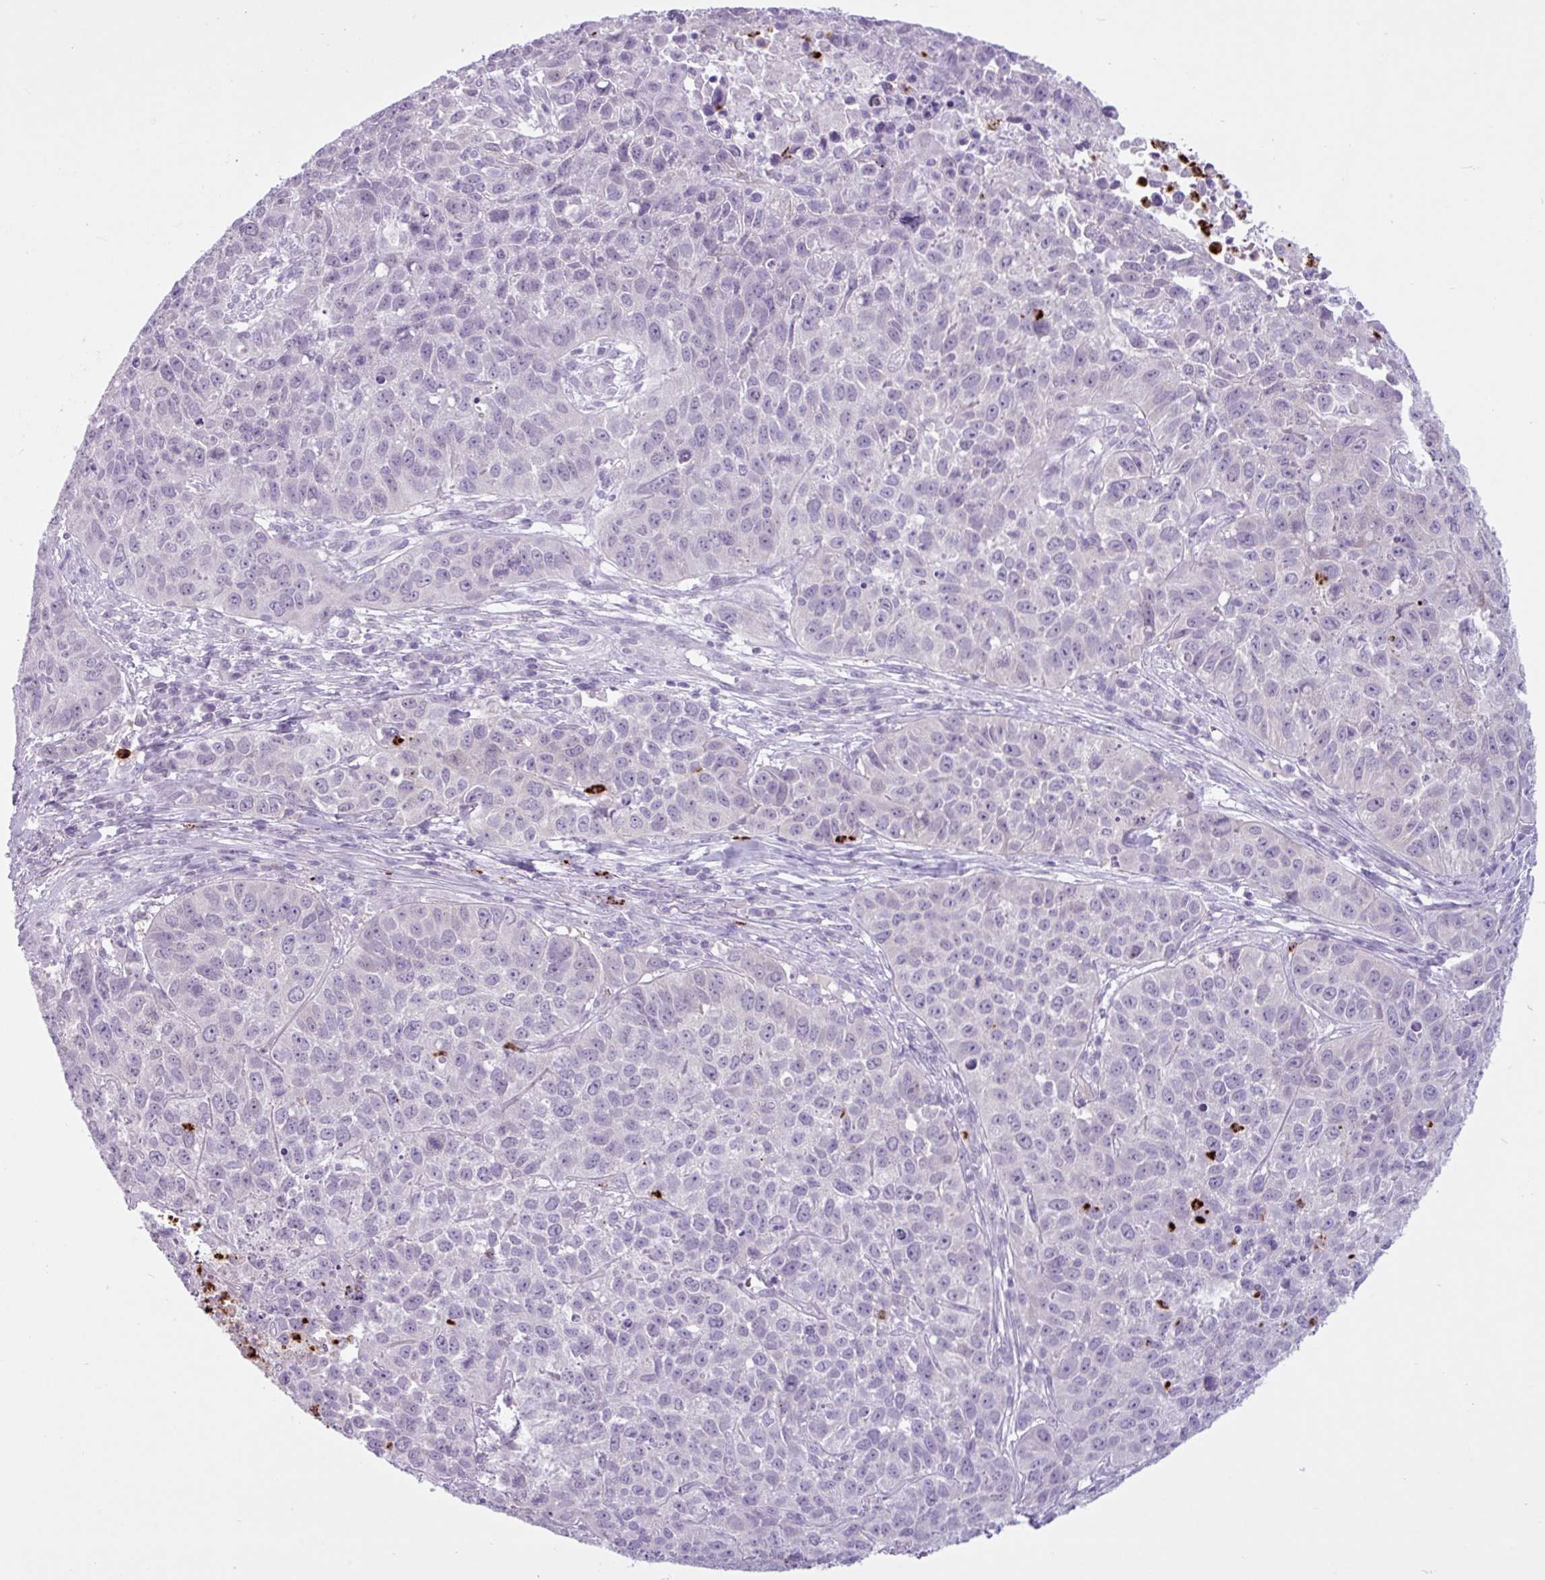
{"staining": {"intensity": "negative", "quantity": "none", "location": "none"}, "tissue": "lung cancer", "cell_type": "Tumor cells", "image_type": "cancer", "snomed": [{"axis": "morphology", "description": "Squamous cell carcinoma, NOS"}, {"axis": "topography", "description": "Lung"}], "caption": "A high-resolution histopathology image shows IHC staining of lung cancer, which demonstrates no significant expression in tumor cells. (DAB IHC visualized using brightfield microscopy, high magnification).", "gene": "TMEM178A", "patient": {"sex": "male", "age": 76}}